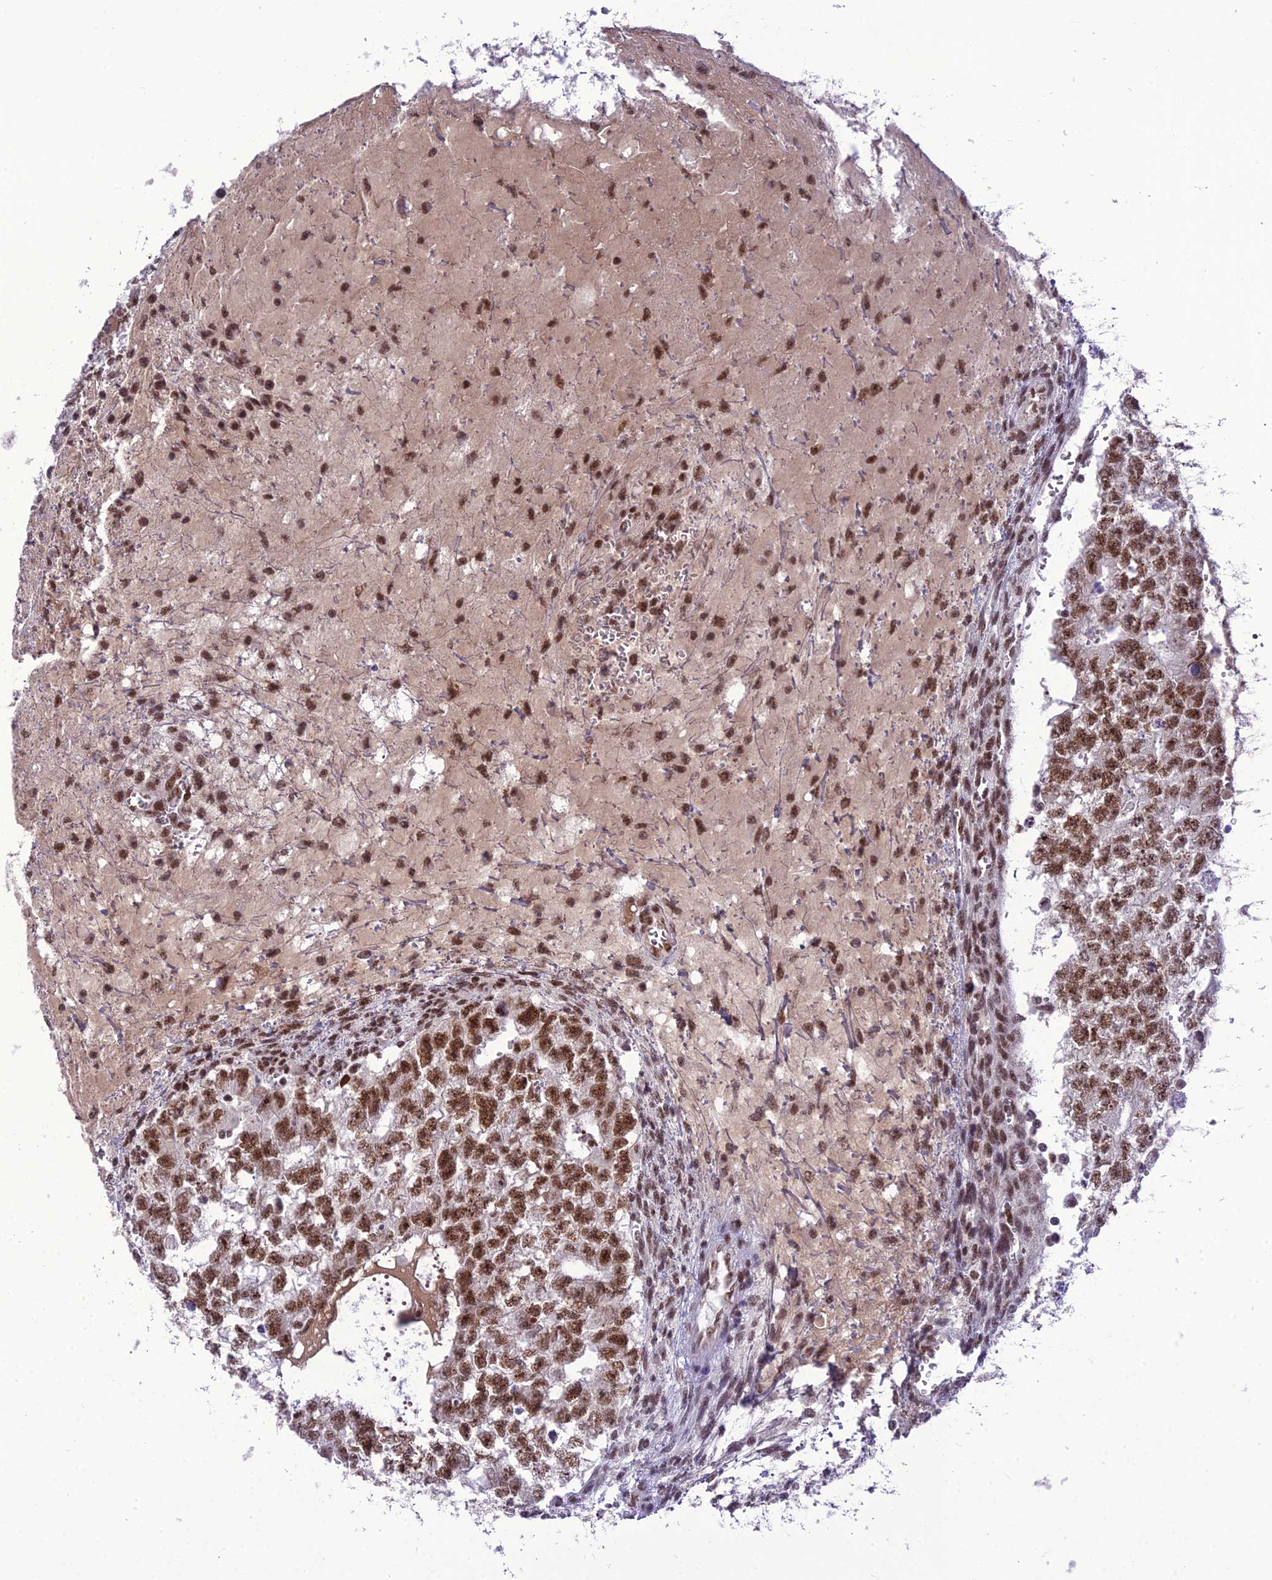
{"staining": {"intensity": "moderate", "quantity": ">75%", "location": "nuclear"}, "tissue": "testis cancer", "cell_type": "Tumor cells", "image_type": "cancer", "snomed": [{"axis": "morphology", "description": "Seminoma, NOS"}, {"axis": "morphology", "description": "Carcinoma, Embryonal, NOS"}, {"axis": "topography", "description": "Testis"}], "caption": "About >75% of tumor cells in human testis seminoma display moderate nuclear protein expression as visualized by brown immunohistochemical staining.", "gene": "SH3RF3", "patient": {"sex": "male", "age": 38}}